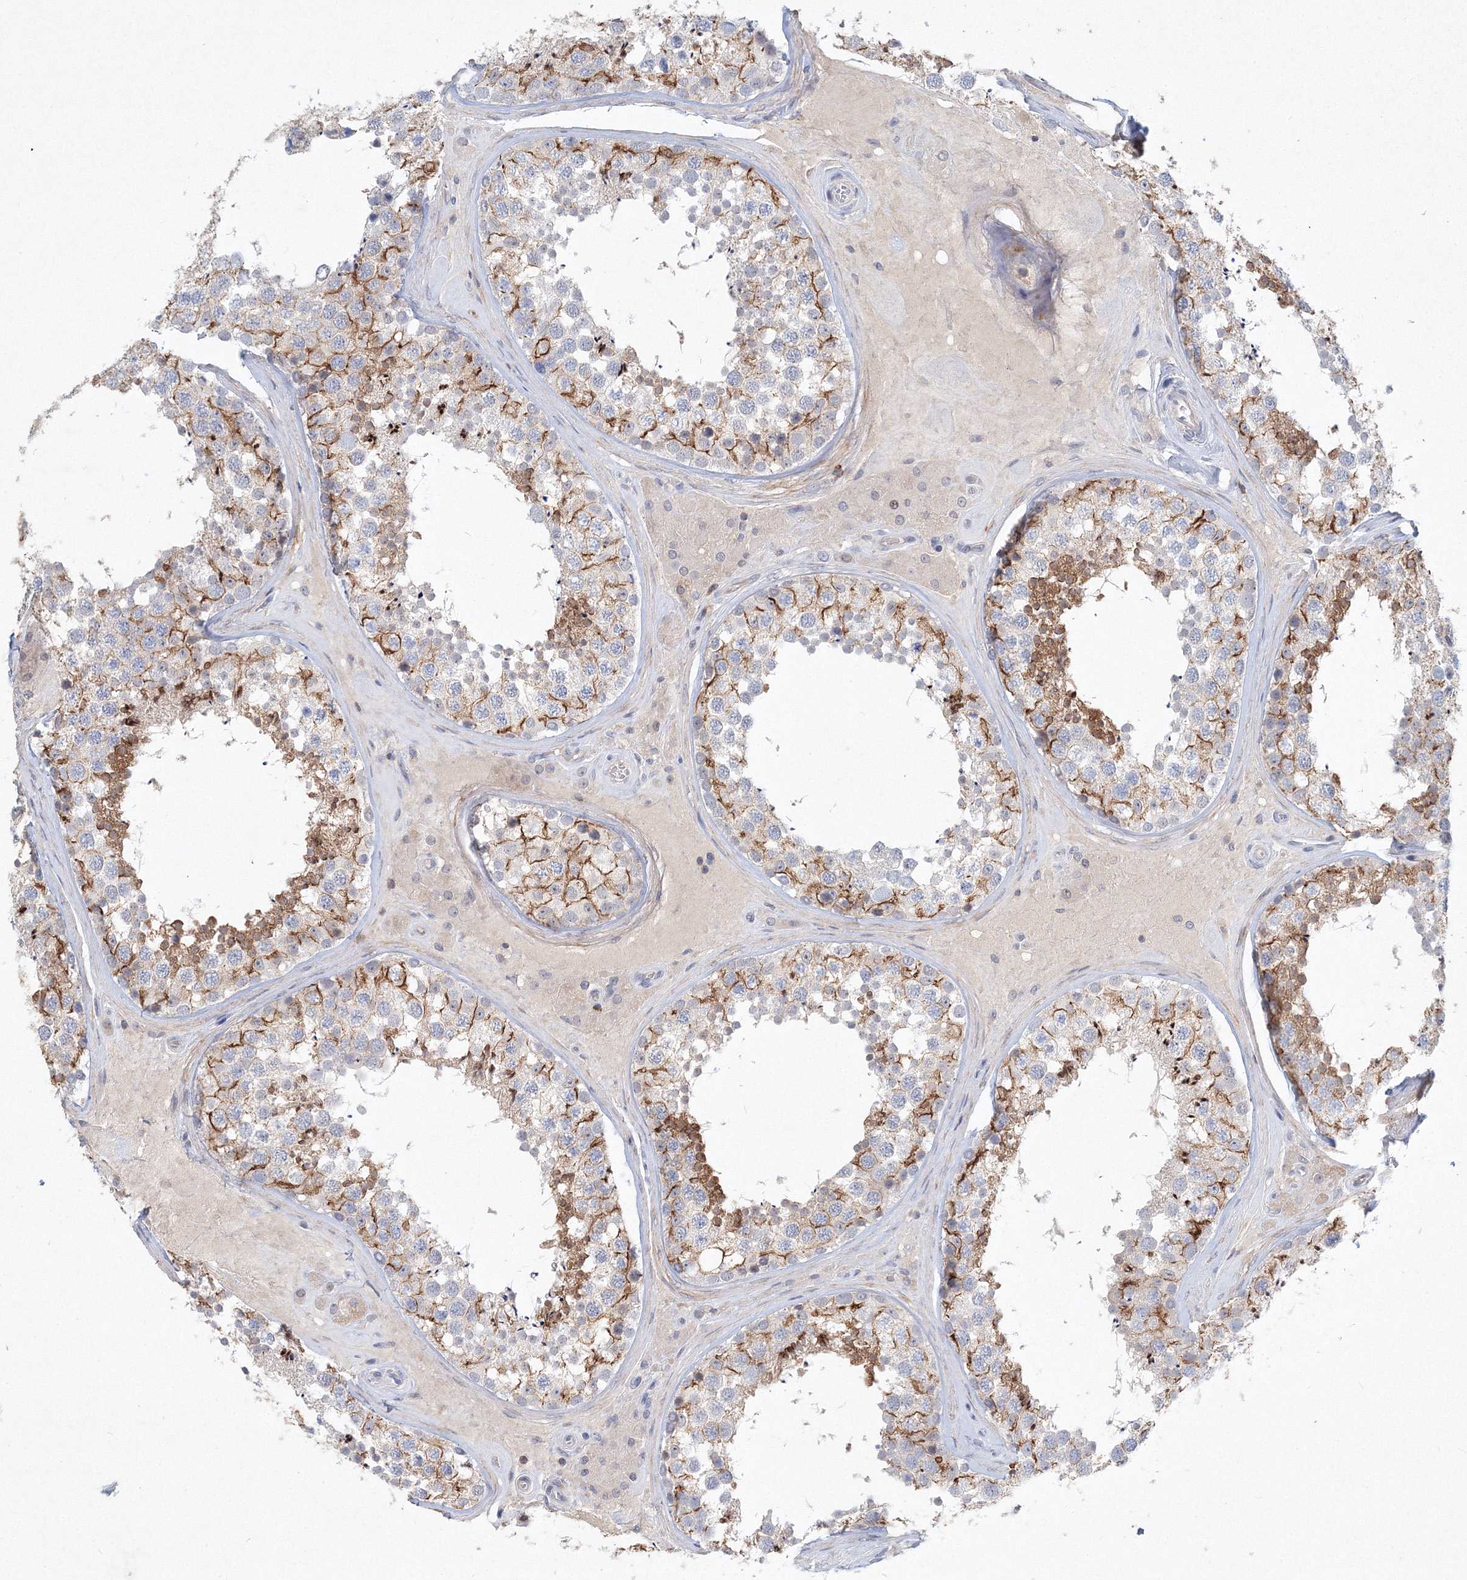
{"staining": {"intensity": "moderate", "quantity": "25%-75%", "location": "cytoplasmic/membranous"}, "tissue": "testis", "cell_type": "Cells in seminiferous ducts", "image_type": "normal", "snomed": [{"axis": "morphology", "description": "Normal tissue, NOS"}, {"axis": "topography", "description": "Testis"}], "caption": "This photomicrograph reveals immunohistochemistry staining of benign human testis, with medium moderate cytoplasmic/membranous staining in approximately 25%-75% of cells in seminiferous ducts.", "gene": "SH3BP5", "patient": {"sex": "male", "age": 46}}